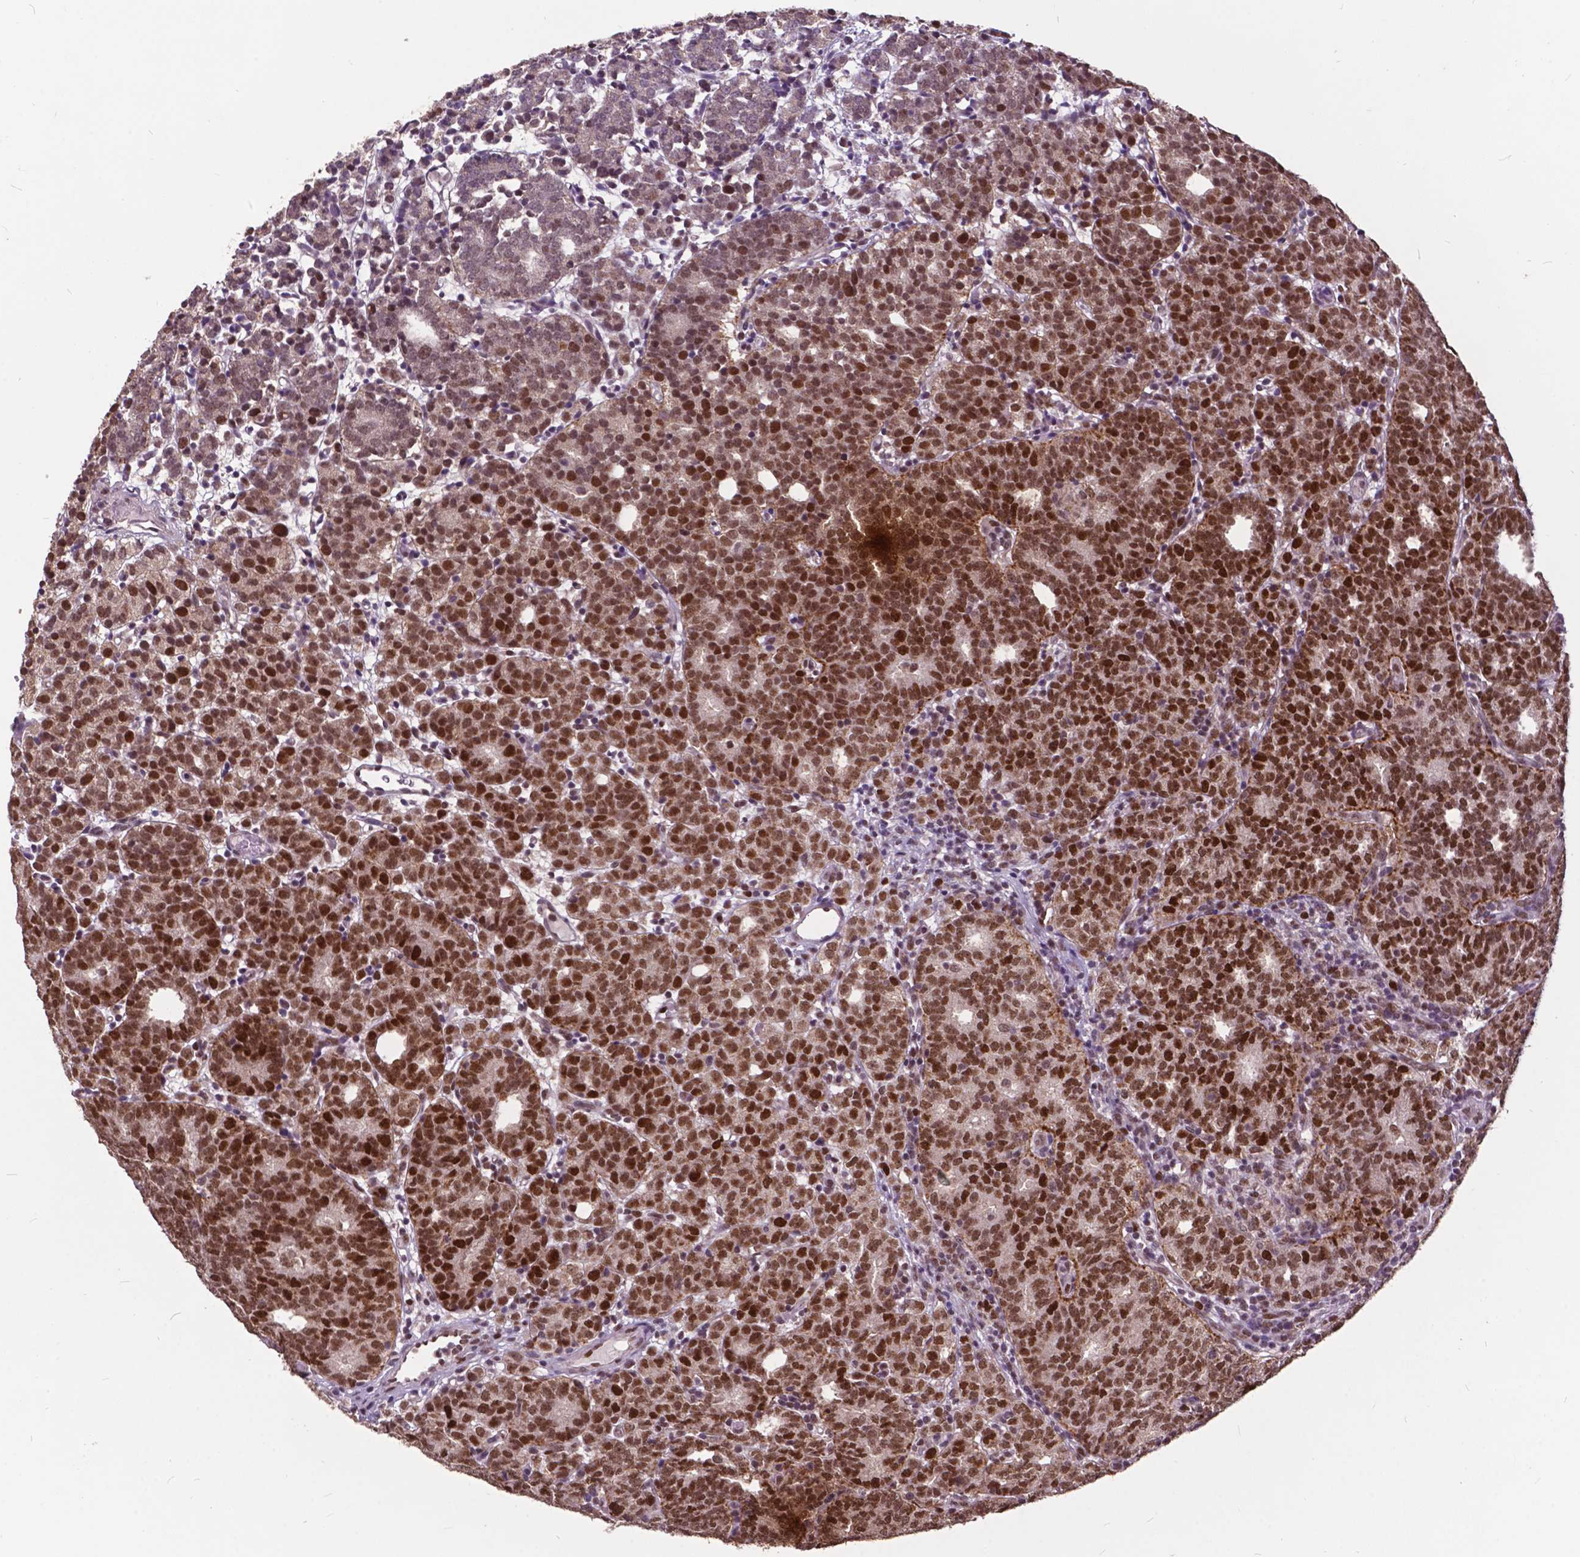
{"staining": {"intensity": "strong", "quantity": "25%-75%", "location": "nuclear"}, "tissue": "prostate cancer", "cell_type": "Tumor cells", "image_type": "cancer", "snomed": [{"axis": "morphology", "description": "Adenocarcinoma, High grade"}, {"axis": "topography", "description": "Prostate"}], "caption": "Protein expression analysis of human prostate adenocarcinoma (high-grade) reveals strong nuclear expression in about 25%-75% of tumor cells.", "gene": "MSH2", "patient": {"sex": "male", "age": 53}}